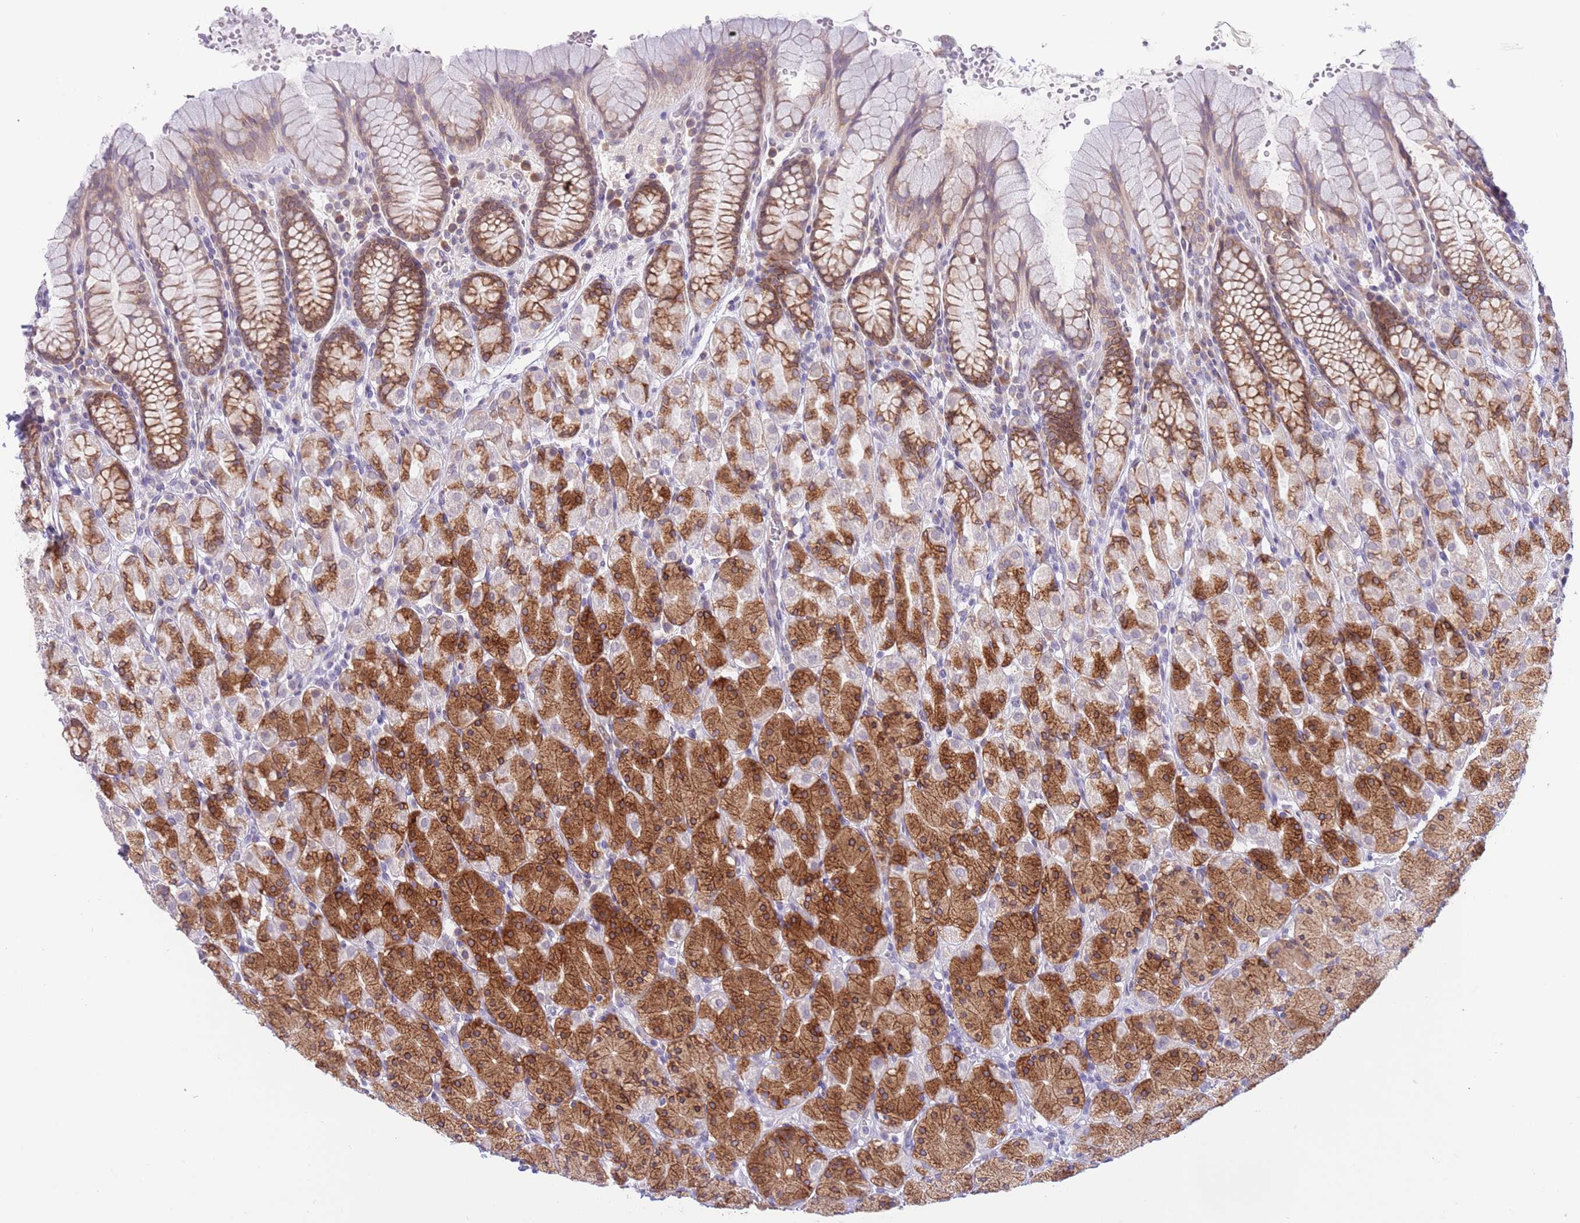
{"staining": {"intensity": "strong", "quantity": "25%-75%", "location": "cytoplasmic/membranous"}, "tissue": "stomach", "cell_type": "Glandular cells", "image_type": "normal", "snomed": [{"axis": "morphology", "description": "Normal tissue, NOS"}, {"axis": "topography", "description": "Stomach, upper"}, {"axis": "topography", "description": "Stomach"}], "caption": "Approximately 25%-75% of glandular cells in benign stomach exhibit strong cytoplasmic/membranous protein staining as visualized by brown immunohistochemical staining.", "gene": "EBPL", "patient": {"sex": "male", "age": 62}}